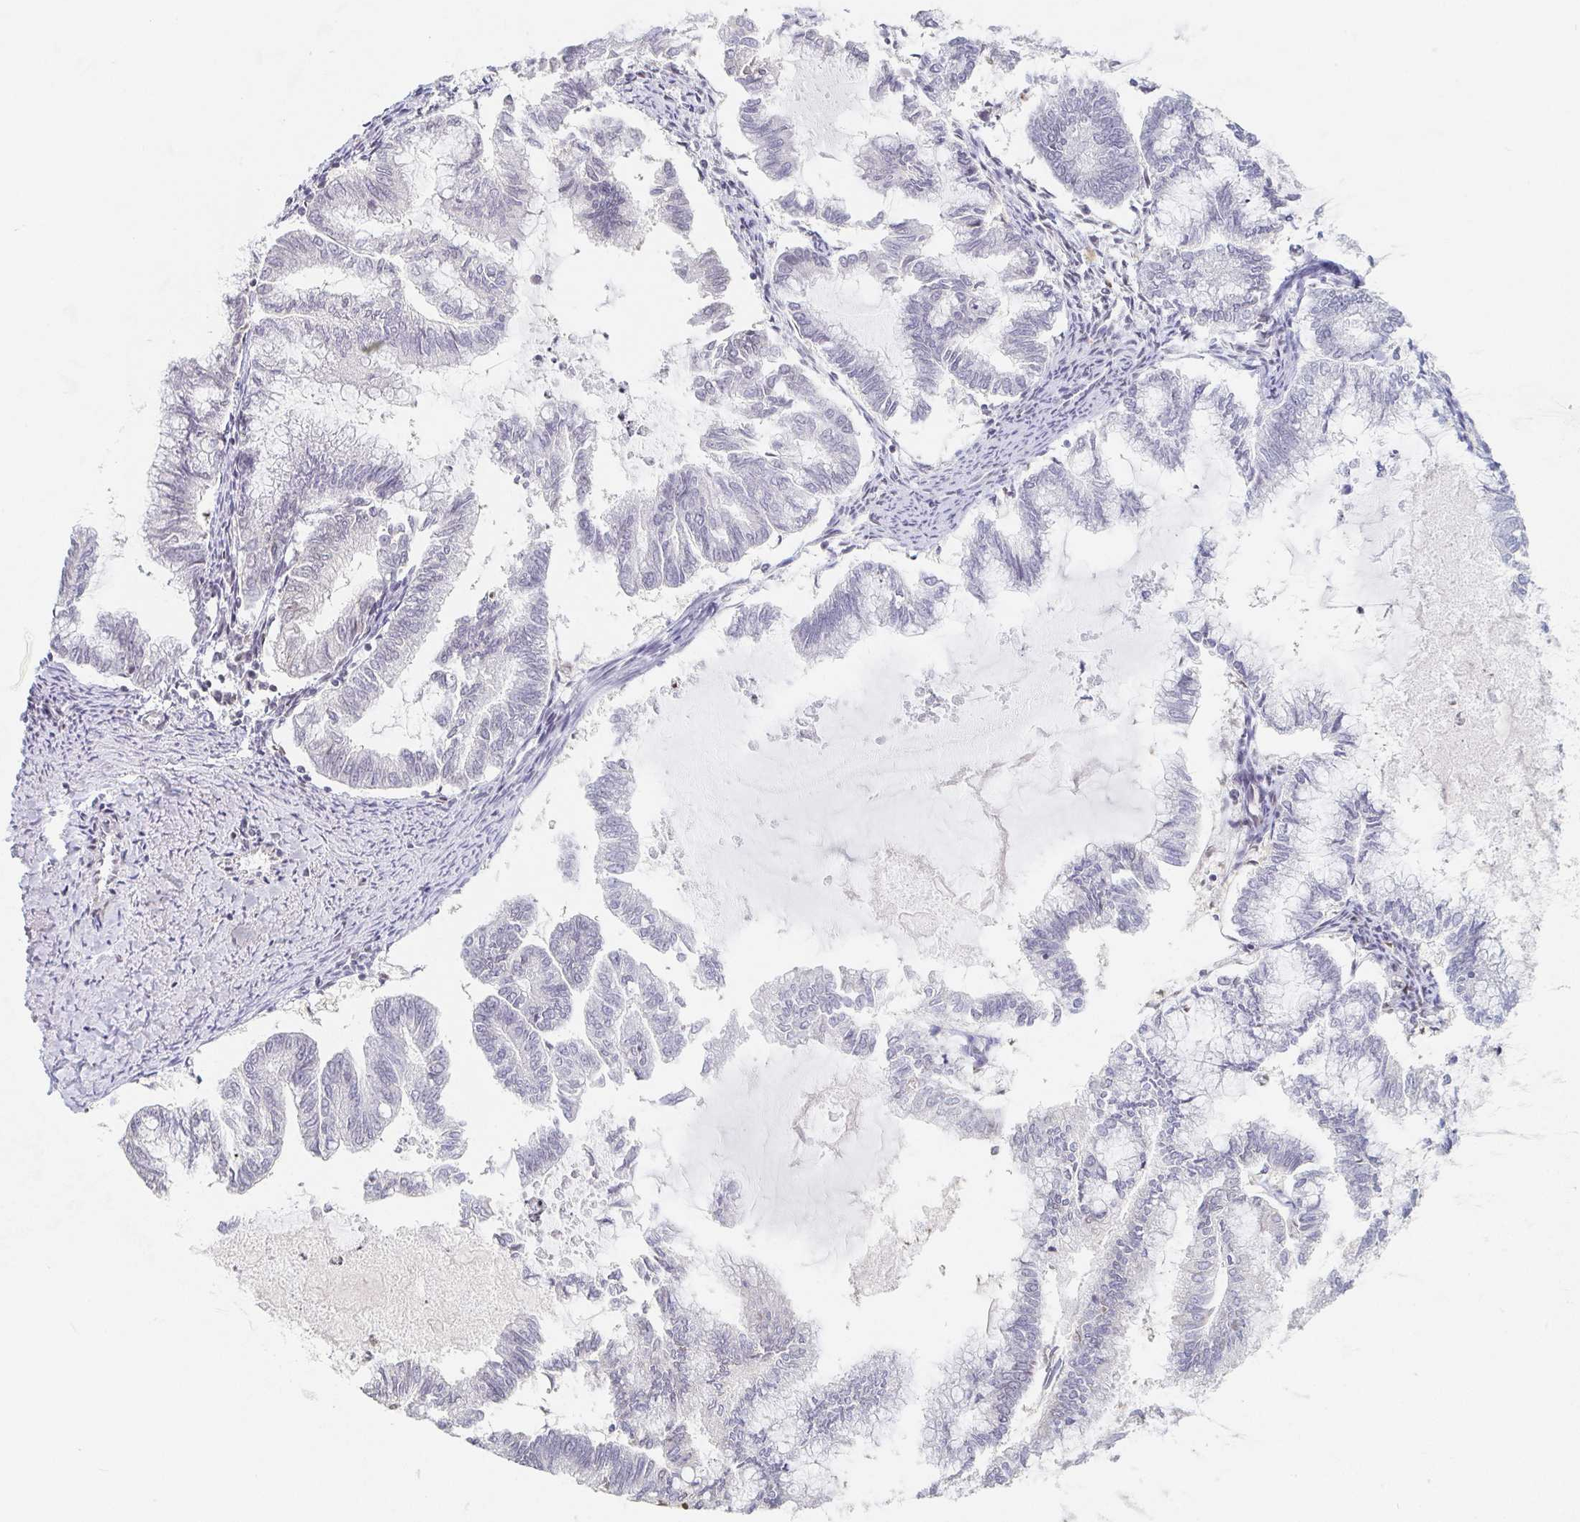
{"staining": {"intensity": "negative", "quantity": "none", "location": "none"}, "tissue": "endometrial cancer", "cell_type": "Tumor cells", "image_type": "cancer", "snomed": [{"axis": "morphology", "description": "Adenocarcinoma, NOS"}, {"axis": "topography", "description": "Endometrium"}], "caption": "Endometrial cancer stained for a protein using IHC exhibits no positivity tumor cells.", "gene": "NME9", "patient": {"sex": "female", "age": 79}}